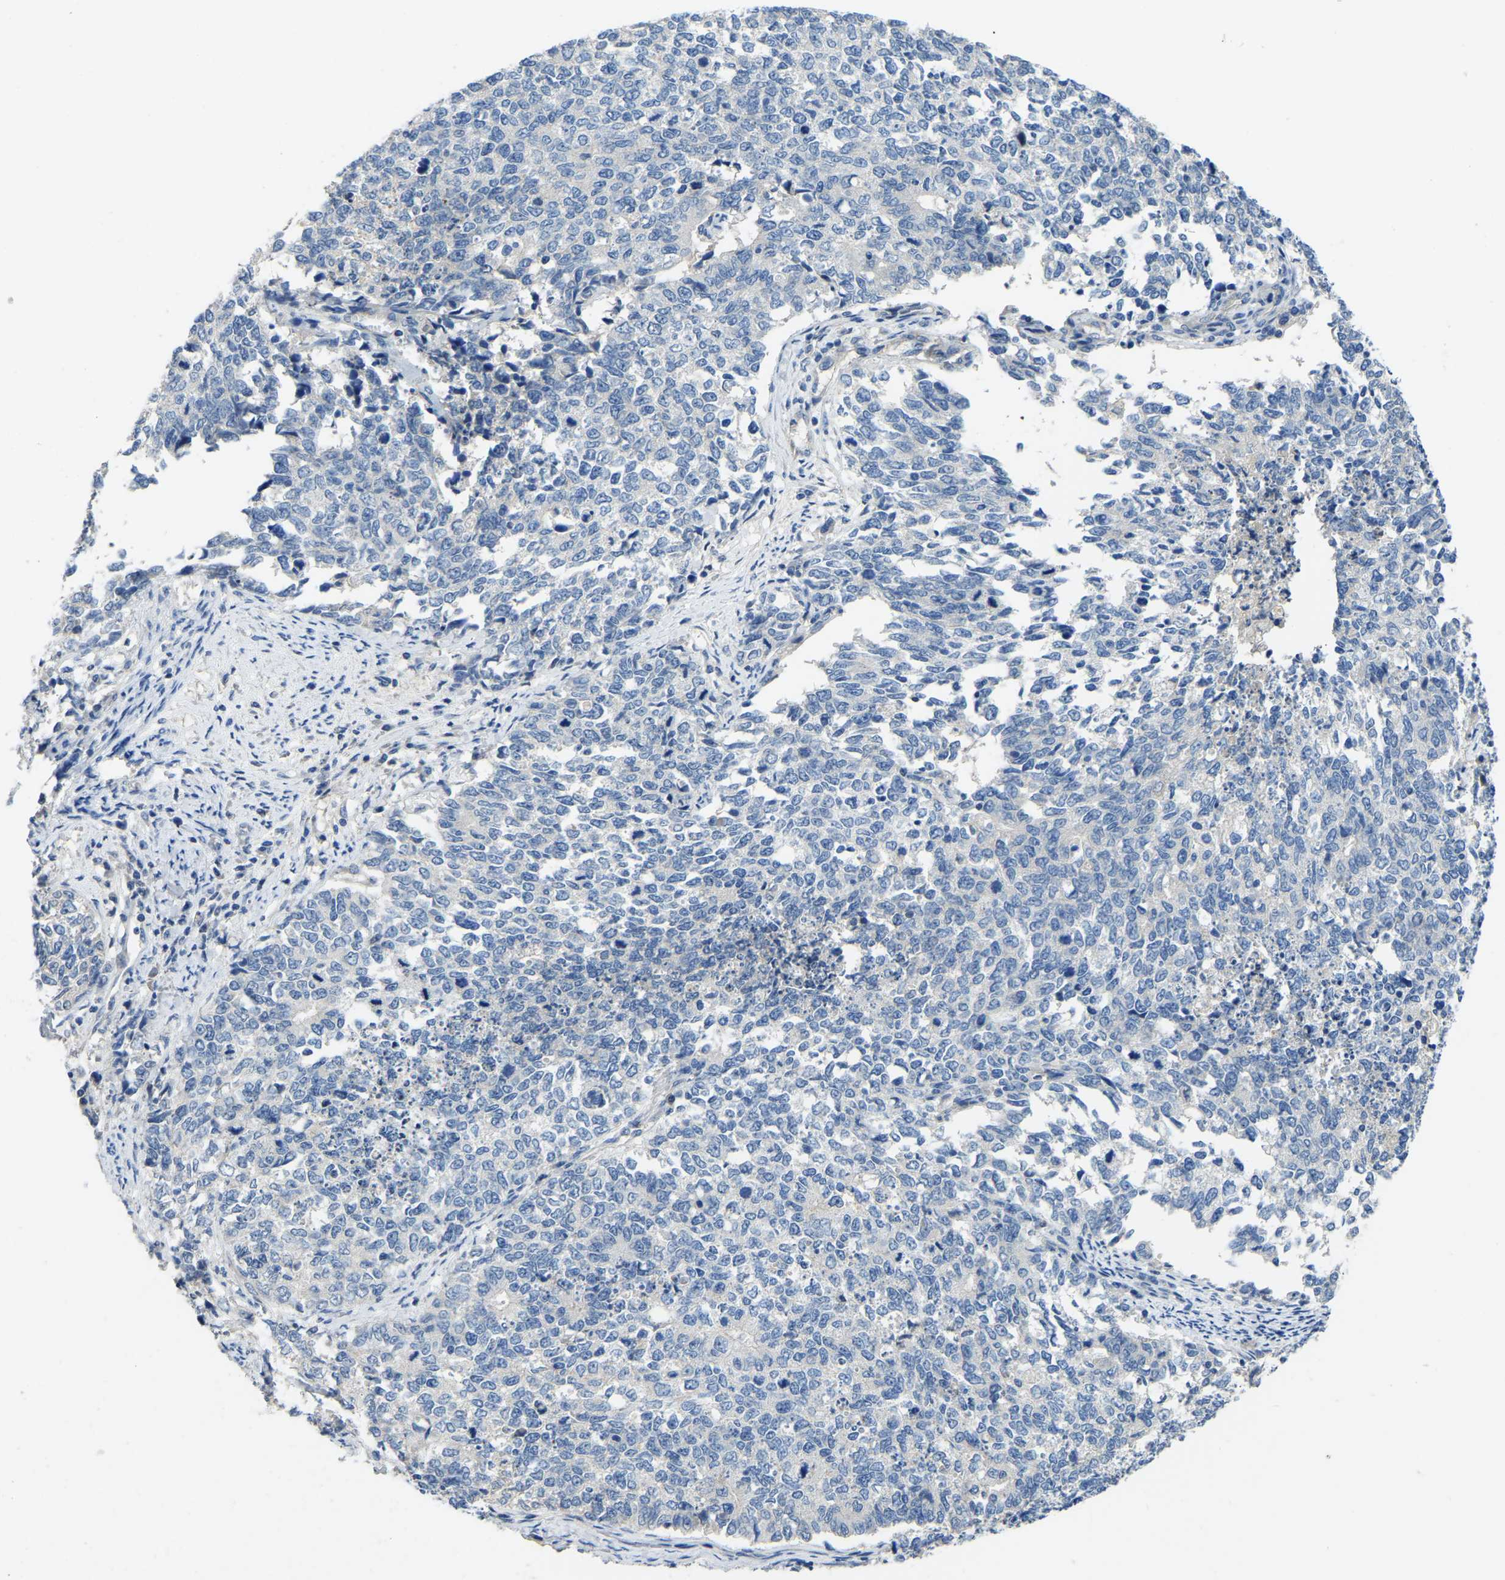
{"staining": {"intensity": "negative", "quantity": "none", "location": "none"}, "tissue": "cervical cancer", "cell_type": "Tumor cells", "image_type": "cancer", "snomed": [{"axis": "morphology", "description": "Squamous cell carcinoma, NOS"}, {"axis": "topography", "description": "Cervix"}], "caption": "IHC of human cervical cancer demonstrates no staining in tumor cells.", "gene": "HIGD2B", "patient": {"sex": "female", "age": 63}}